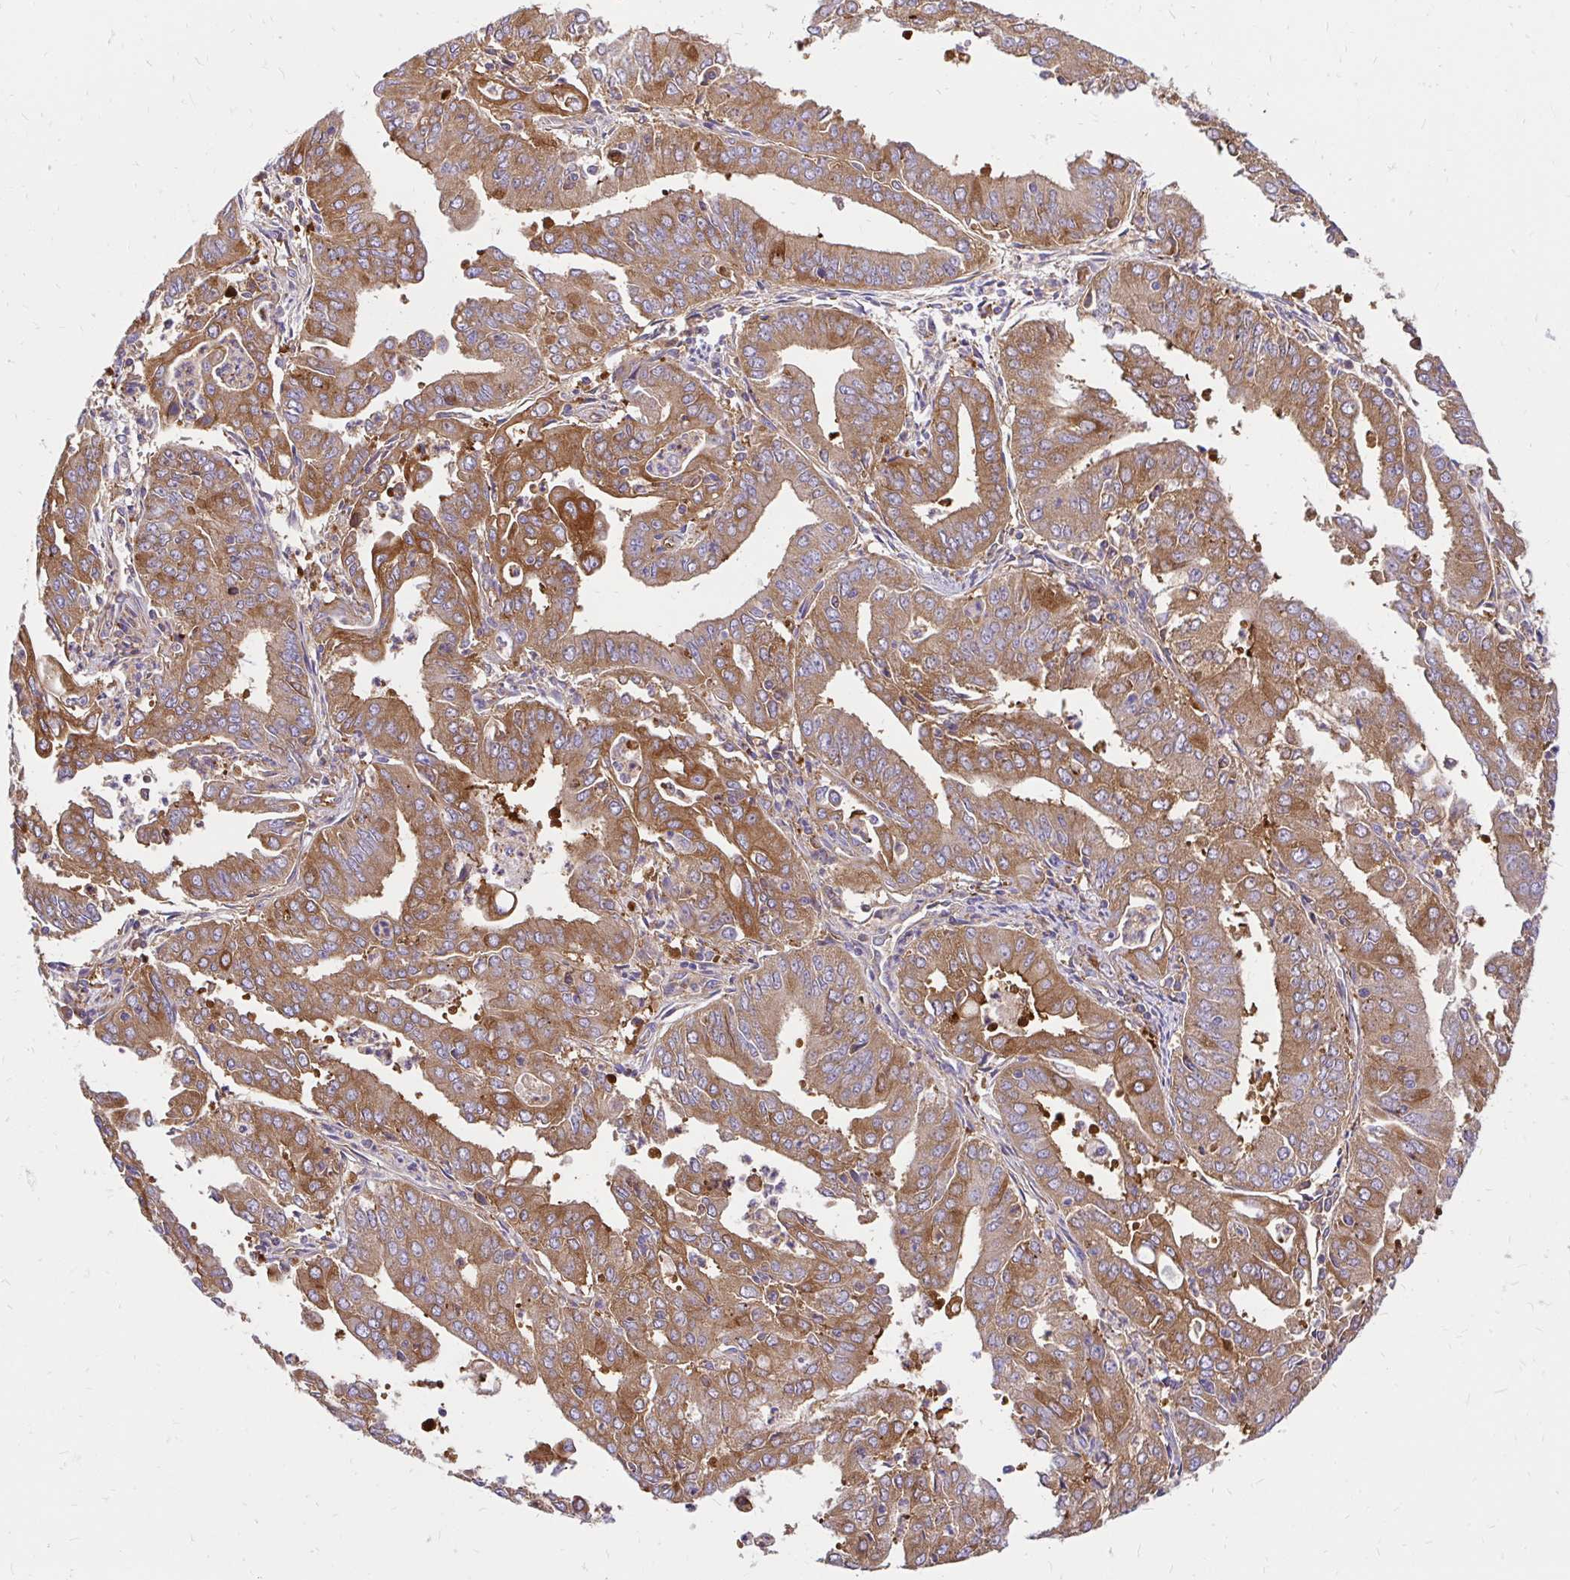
{"staining": {"intensity": "moderate", "quantity": ">75%", "location": "cytoplasmic/membranous"}, "tissue": "cervical cancer", "cell_type": "Tumor cells", "image_type": "cancer", "snomed": [{"axis": "morphology", "description": "Adenocarcinoma, NOS"}, {"axis": "topography", "description": "Cervix"}], "caption": "Cervical cancer (adenocarcinoma) was stained to show a protein in brown. There is medium levels of moderate cytoplasmic/membranous expression in about >75% of tumor cells. (DAB (3,3'-diaminobenzidine) IHC, brown staining for protein, blue staining for nuclei).", "gene": "ABCB10", "patient": {"sex": "female", "age": 56}}